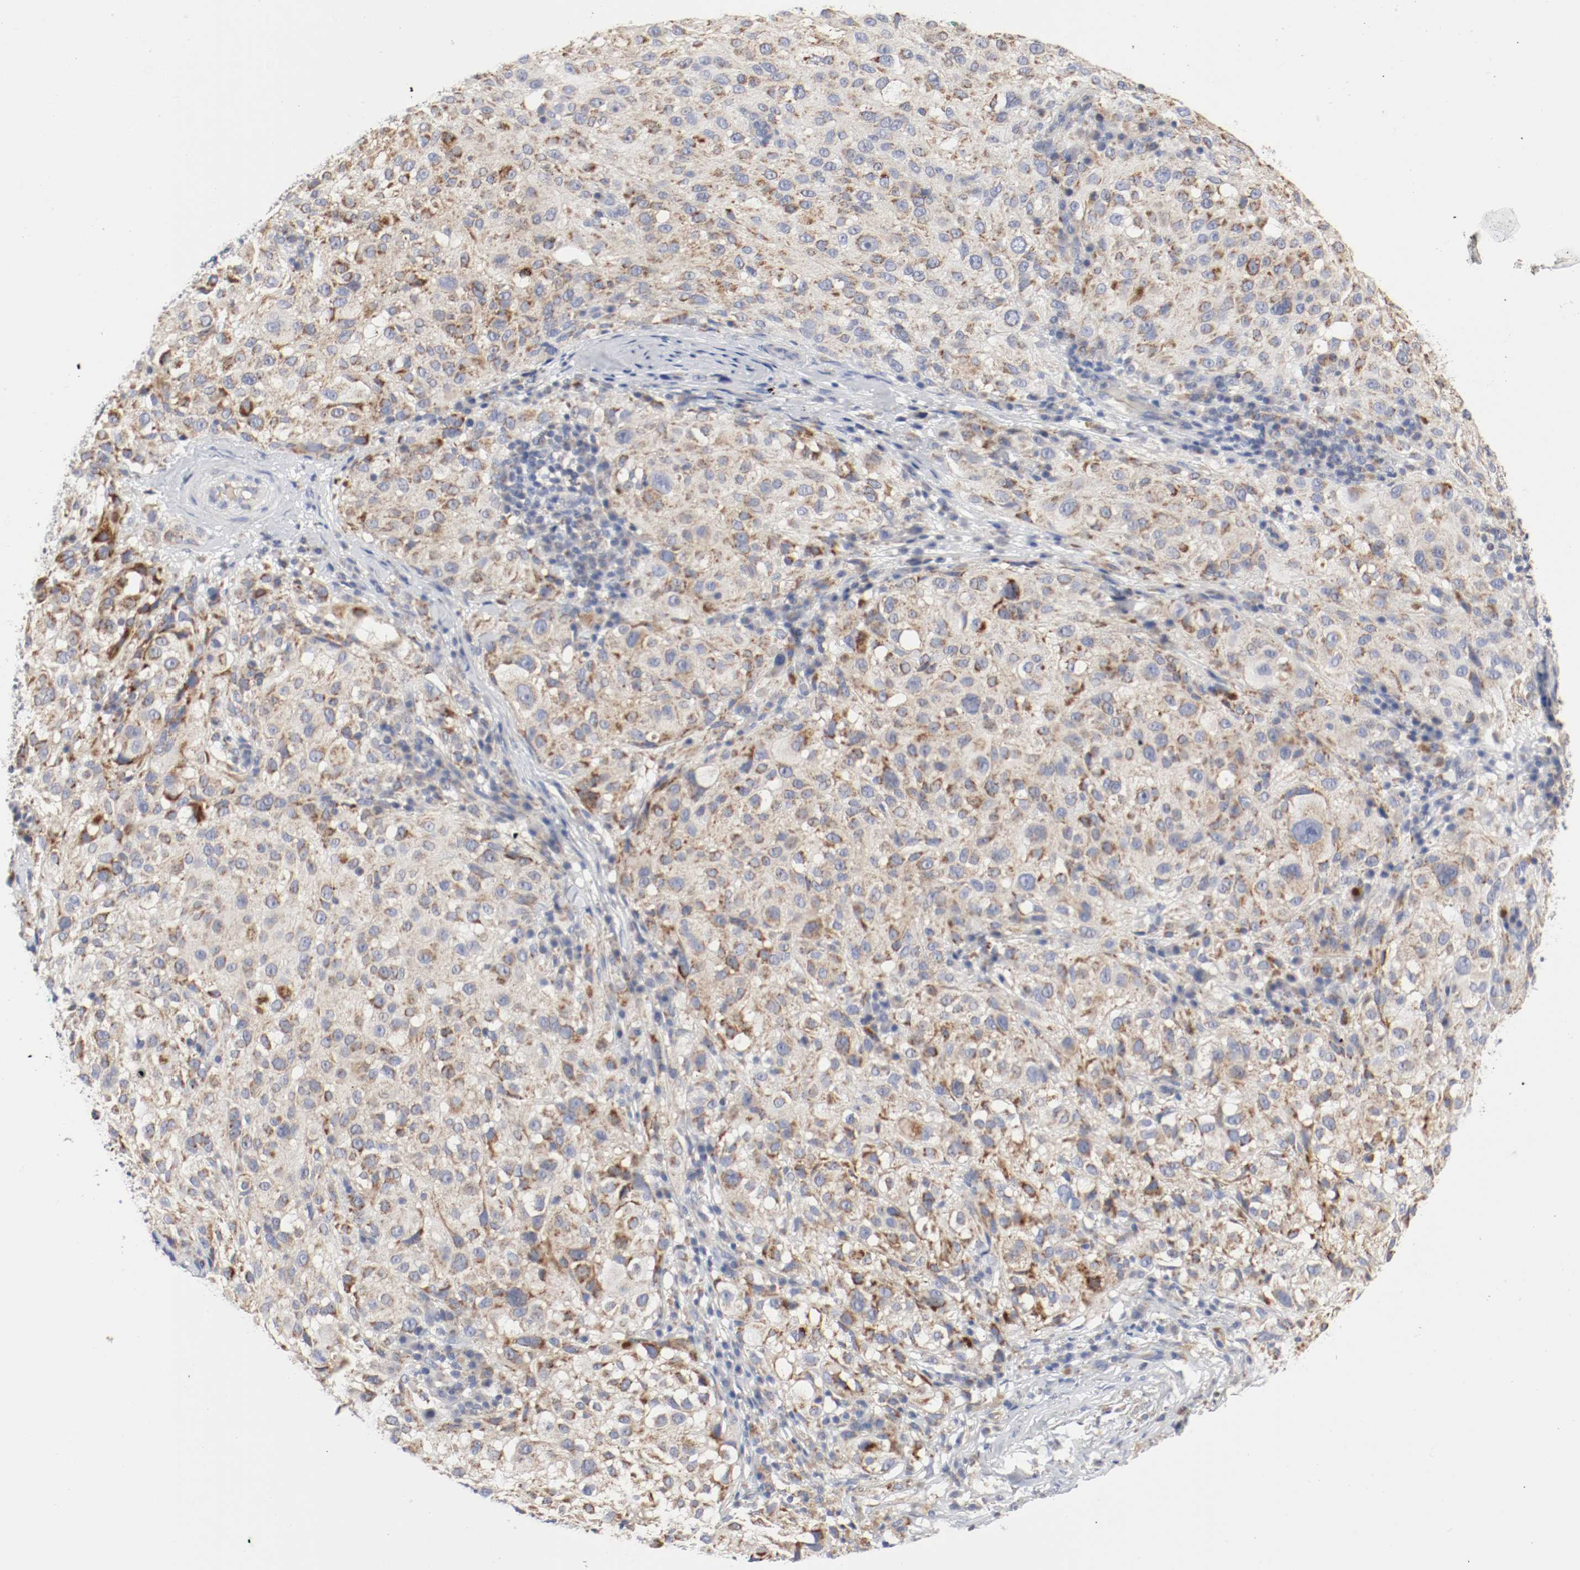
{"staining": {"intensity": "moderate", "quantity": ">75%", "location": "cytoplasmic/membranous"}, "tissue": "melanoma", "cell_type": "Tumor cells", "image_type": "cancer", "snomed": [{"axis": "morphology", "description": "Necrosis, NOS"}, {"axis": "morphology", "description": "Malignant melanoma, NOS"}, {"axis": "topography", "description": "Skin"}], "caption": "Protein expression by IHC reveals moderate cytoplasmic/membranous staining in about >75% of tumor cells in malignant melanoma.", "gene": "AFG3L2", "patient": {"sex": "female", "age": 87}}